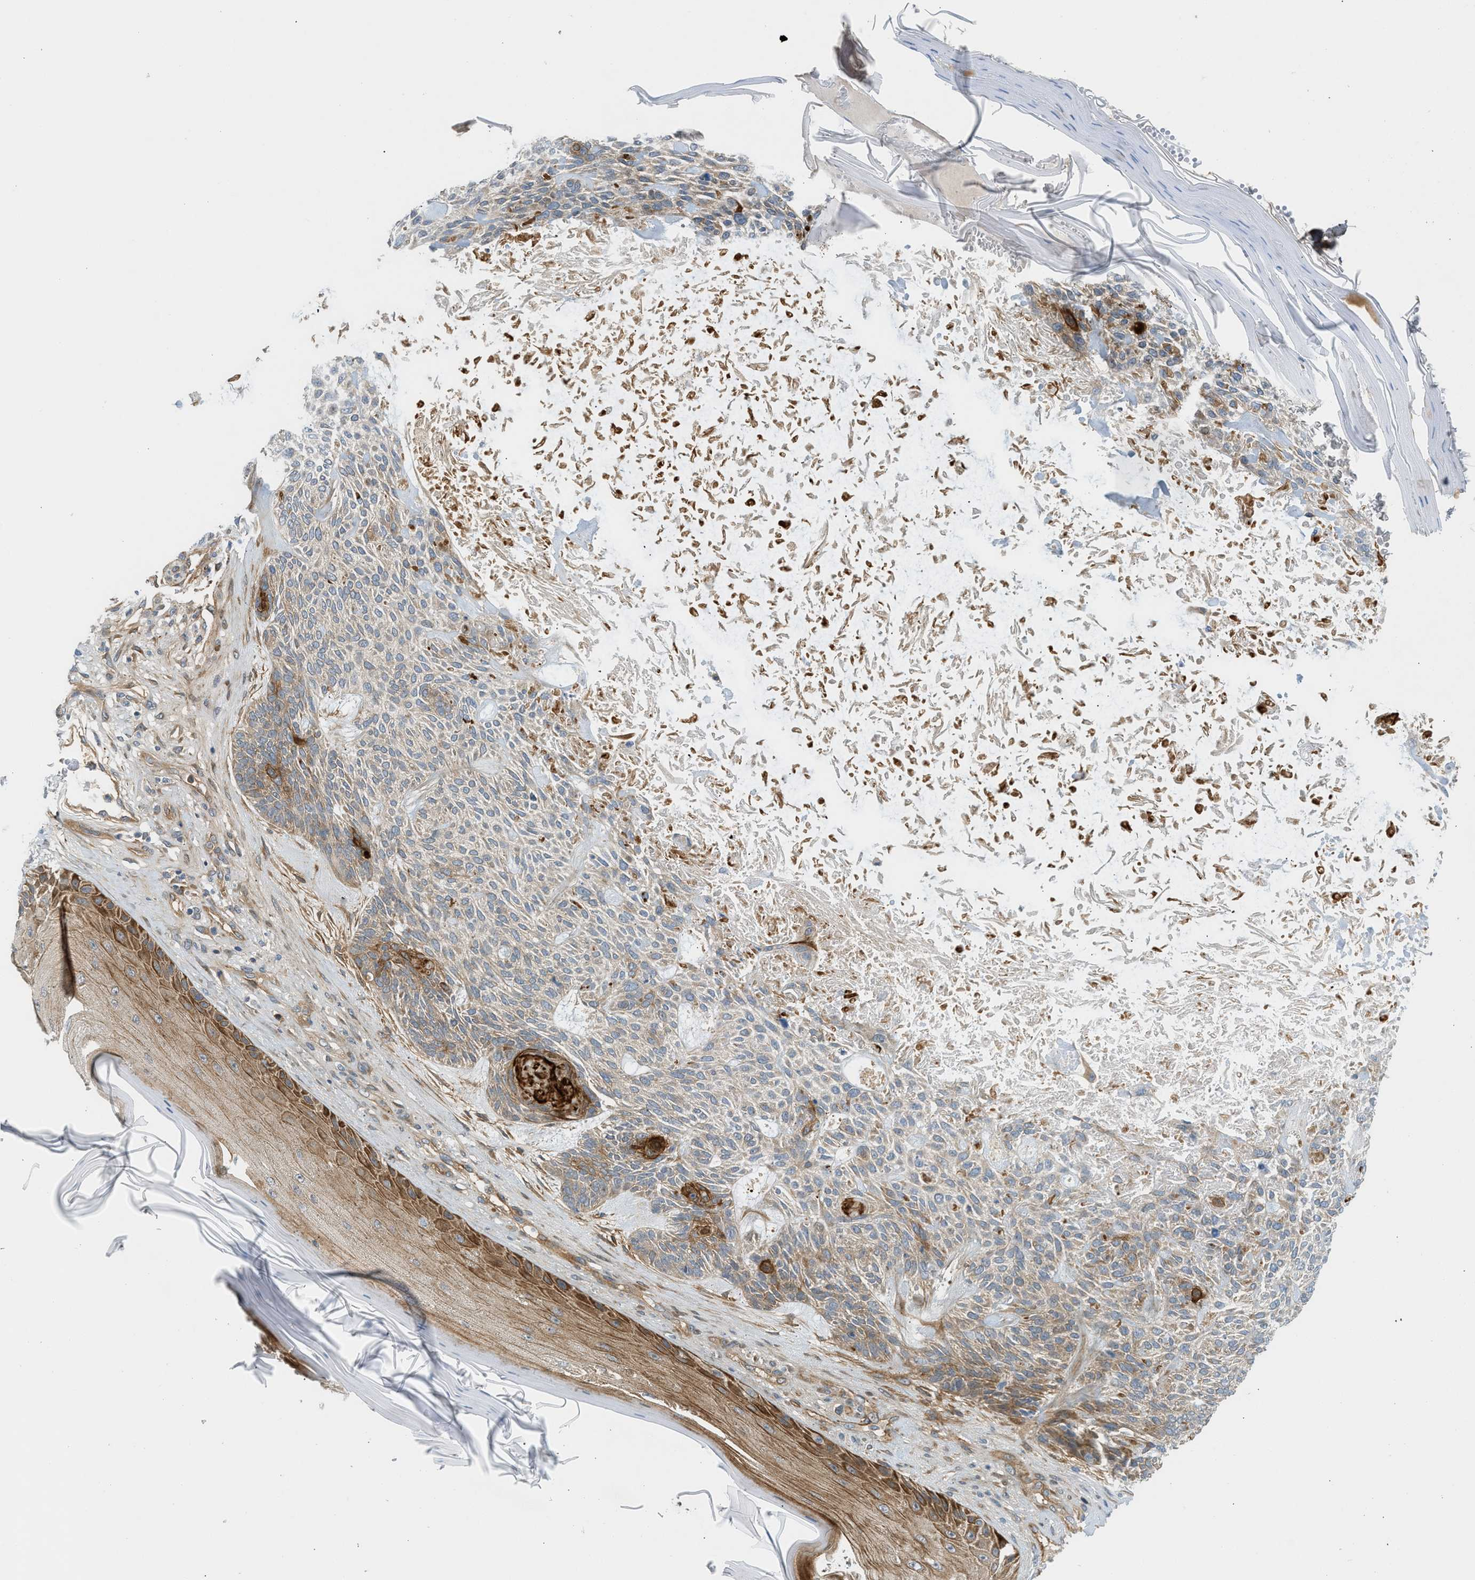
{"staining": {"intensity": "moderate", "quantity": ">75%", "location": "cytoplasmic/membranous"}, "tissue": "skin cancer", "cell_type": "Tumor cells", "image_type": "cancer", "snomed": [{"axis": "morphology", "description": "Basal cell carcinoma"}, {"axis": "topography", "description": "Skin"}], "caption": "Immunohistochemistry (IHC) histopathology image of neoplastic tissue: skin cancer (basal cell carcinoma) stained using IHC demonstrates medium levels of moderate protein expression localized specifically in the cytoplasmic/membranous of tumor cells, appearing as a cytoplasmic/membranous brown color.", "gene": "EDNRA", "patient": {"sex": "male", "age": 55}}